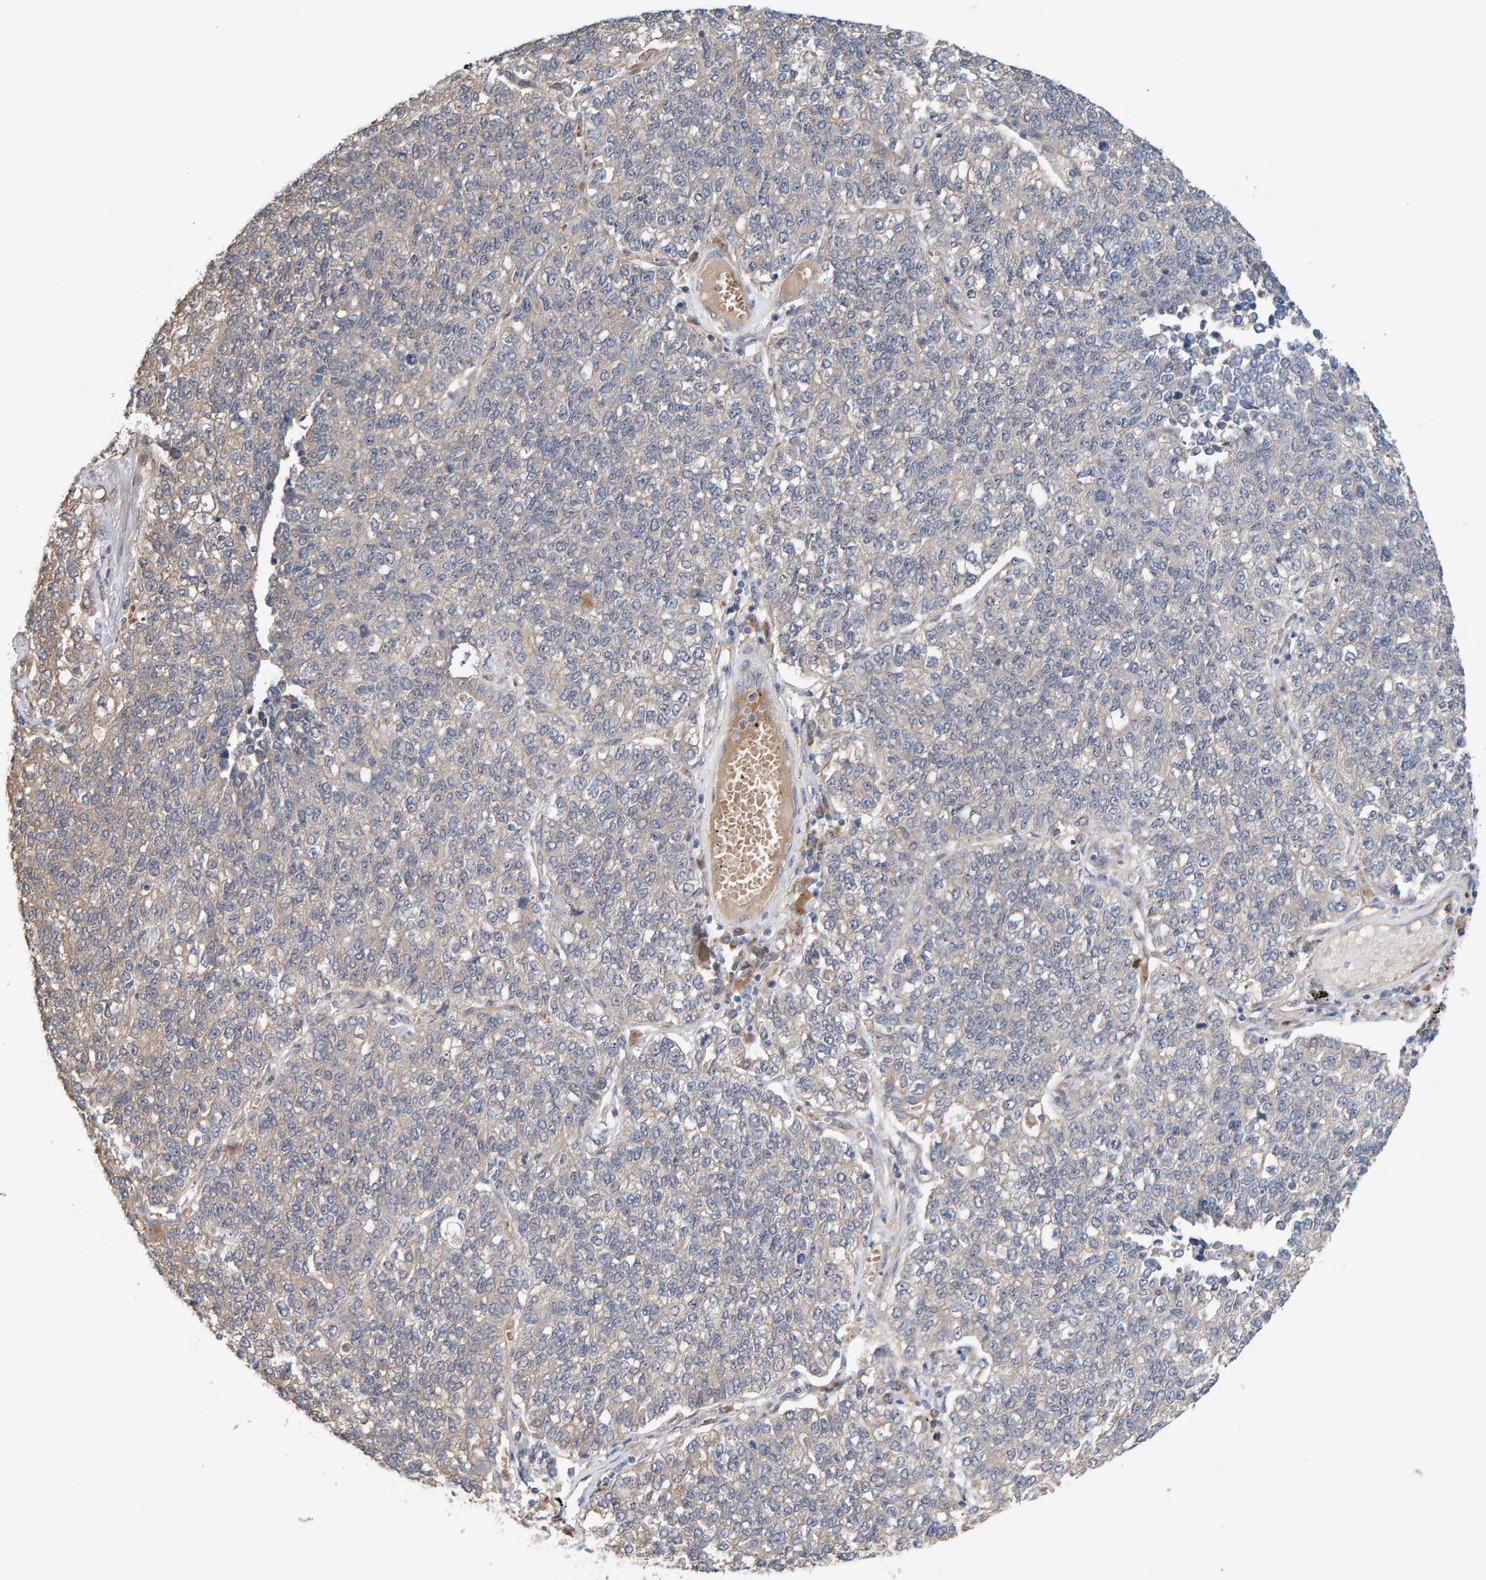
{"staining": {"intensity": "negative", "quantity": "none", "location": "none"}, "tissue": "lung cancer", "cell_type": "Tumor cells", "image_type": "cancer", "snomed": [{"axis": "morphology", "description": "Adenocarcinoma, NOS"}, {"axis": "topography", "description": "Lung"}], "caption": "Immunohistochemistry image of neoplastic tissue: adenocarcinoma (lung) stained with DAB (3,3'-diaminobenzidine) reveals no significant protein expression in tumor cells.", "gene": "LRSAM1", "patient": {"sex": "male", "age": 49}}